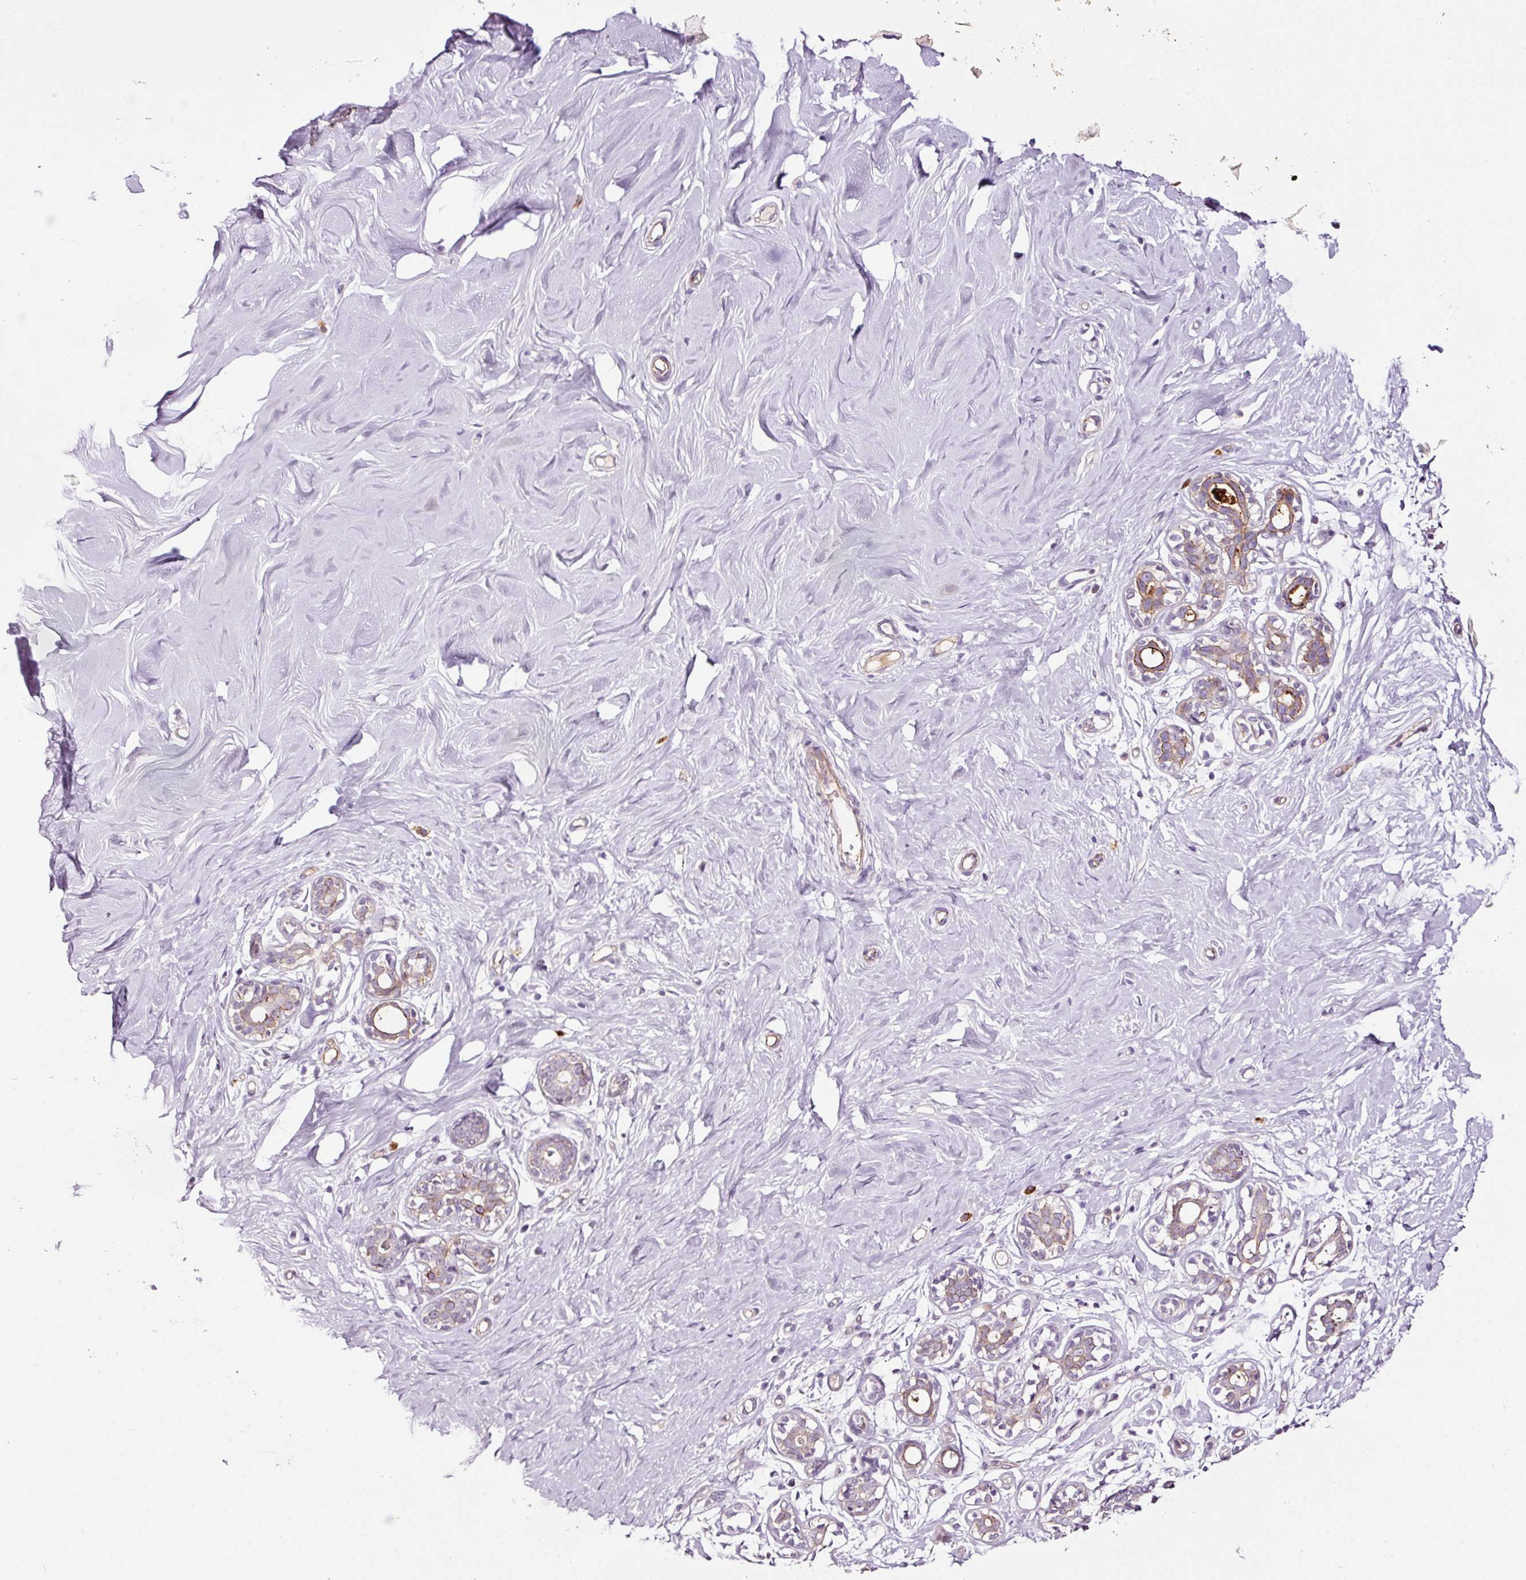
{"staining": {"intensity": "negative", "quantity": "none", "location": "none"}, "tissue": "breast", "cell_type": "Adipocytes", "image_type": "normal", "snomed": [{"axis": "morphology", "description": "Normal tissue, NOS"}, {"axis": "topography", "description": "Breast"}], "caption": "Adipocytes are negative for protein expression in benign human breast. (DAB immunohistochemistry with hematoxylin counter stain).", "gene": "ABCB4", "patient": {"sex": "female", "age": 27}}